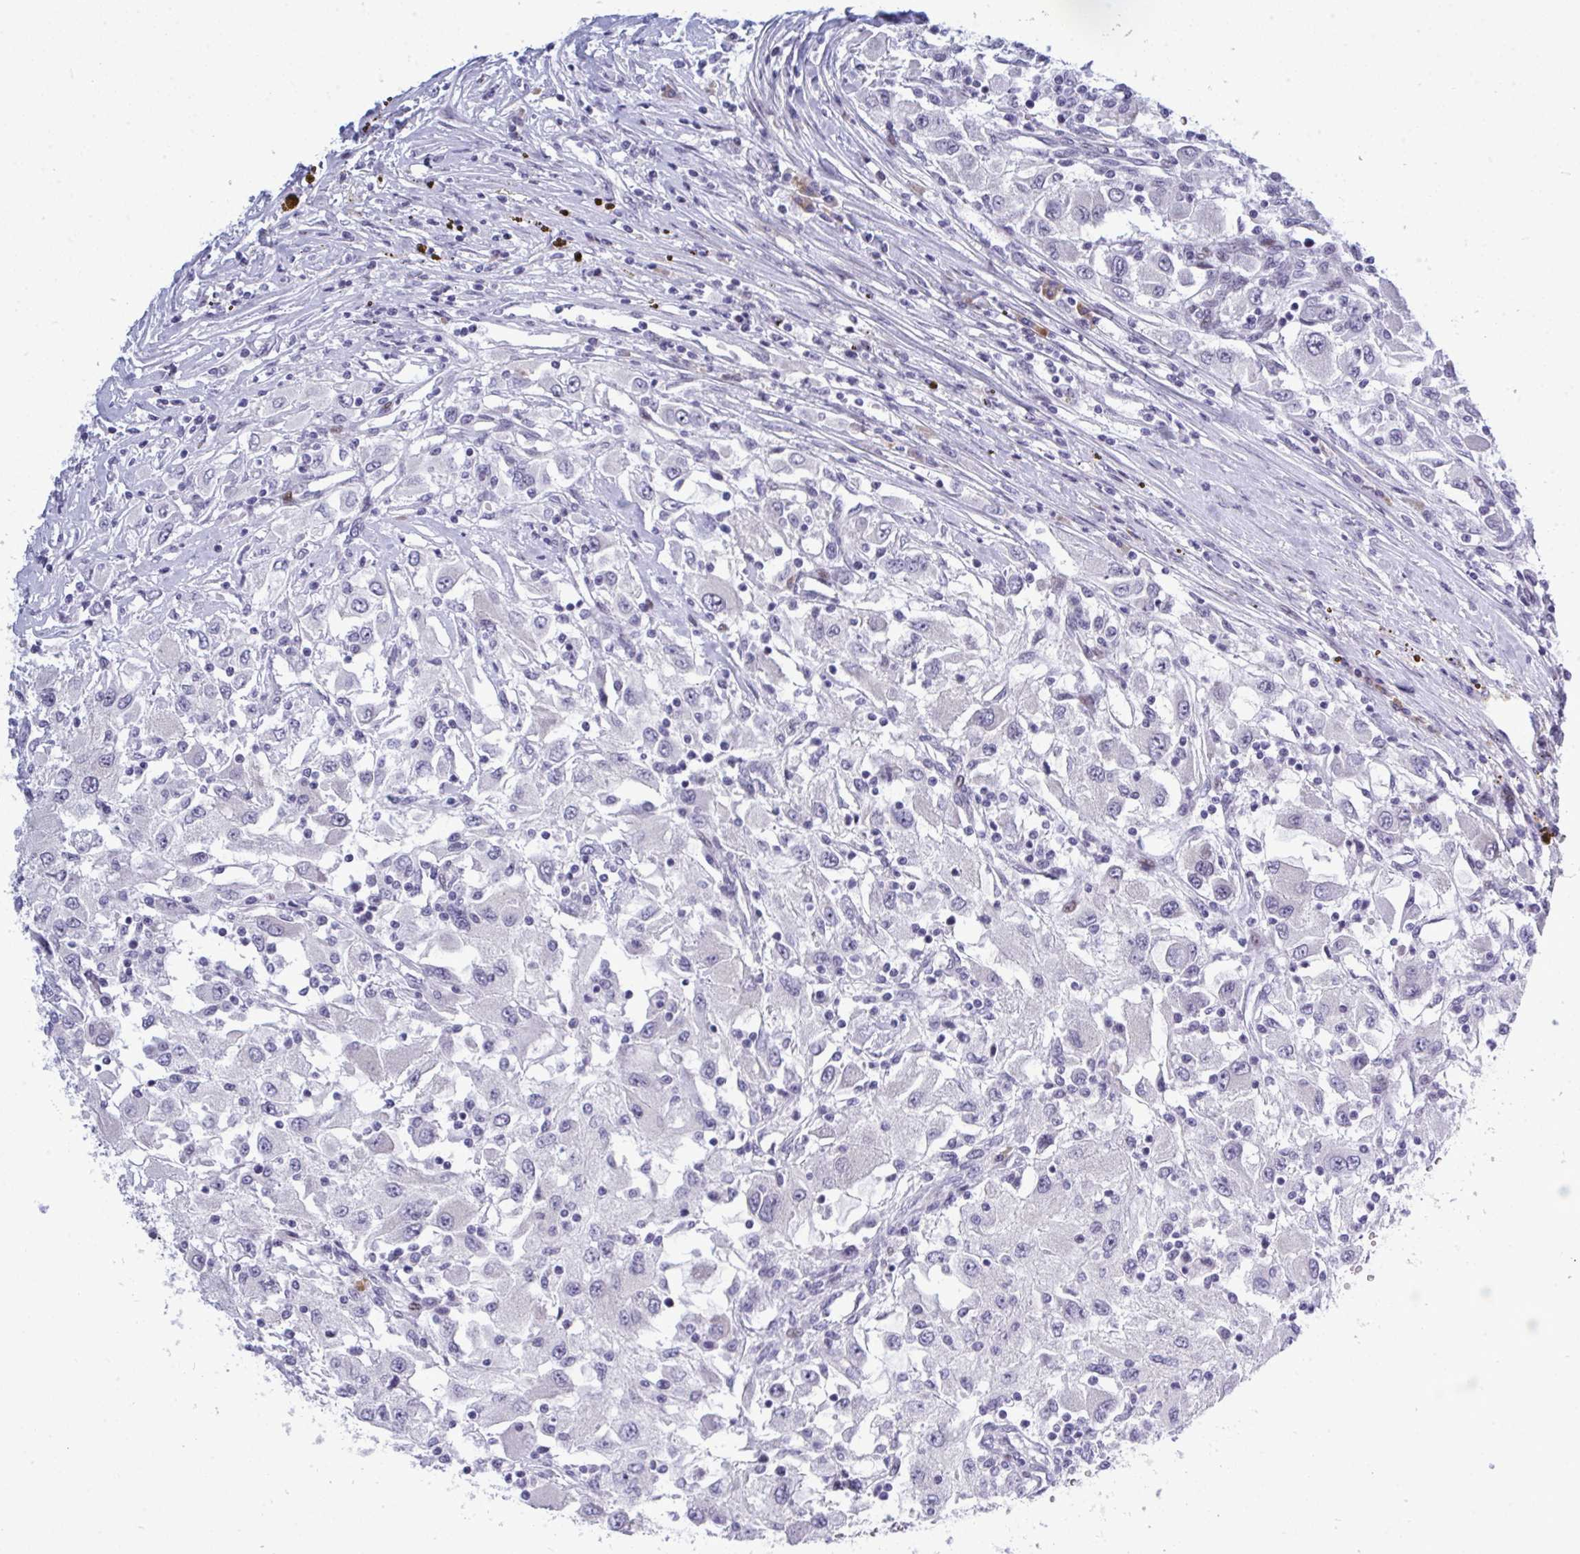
{"staining": {"intensity": "negative", "quantity": "none", "location": "none"}, "tissue": "renal cancer", "cell_type": "Tumor cells", "image_type": "cancer", "snomed": [{"axis": "morphology", "description": "Adenocarcinoma, NOS"}, {"axis": "topography", "description": "Kidney"}], "caption": "Protein analysis of renal cancer exhibits no significant positivity in tumor cells.", "gene": "TAB1", "patient": {"sex": "female", "age": 67}}